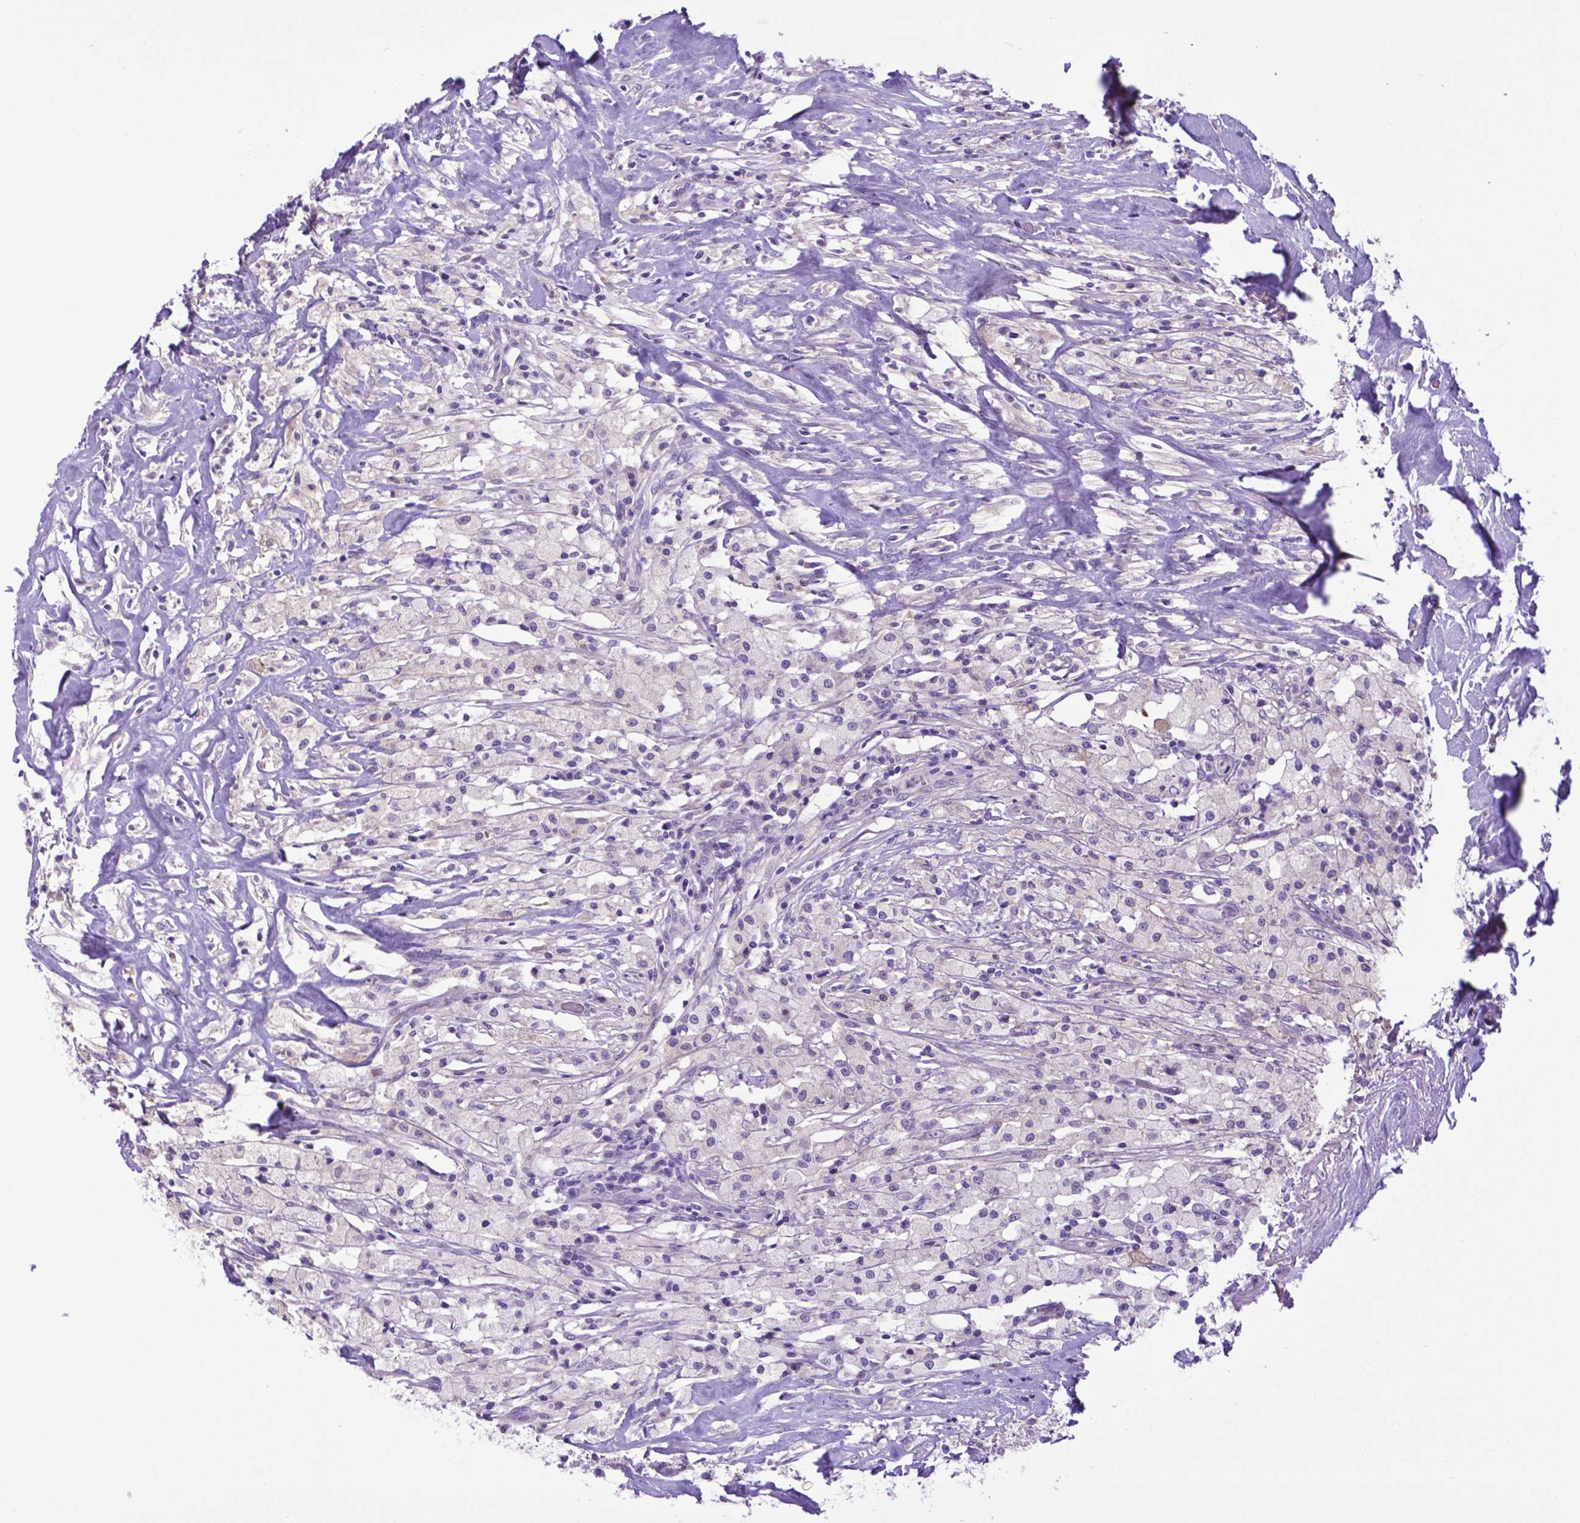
{"staining": {"intensity": "negative", "quantity": "none", "location": "none"}, "tissue": "testis cancer", "cell_type": "Tumor cells", "image_type": "cancer", "snomed": [{"axis": "morphology", "description": "Necrosis, NOS"}, {"axis": "morphology", "description": "Carcinoma, Embryonal, NOS"}, {"axis": "topography", "description": "Testis"}], "caption": "Tumor cells are negative for protein expression in human testis embryonal carcinoma. Nuclei are stained in blue.", "gene": "ADRA2B", "patient": {"sex": "male", "age": 19}}